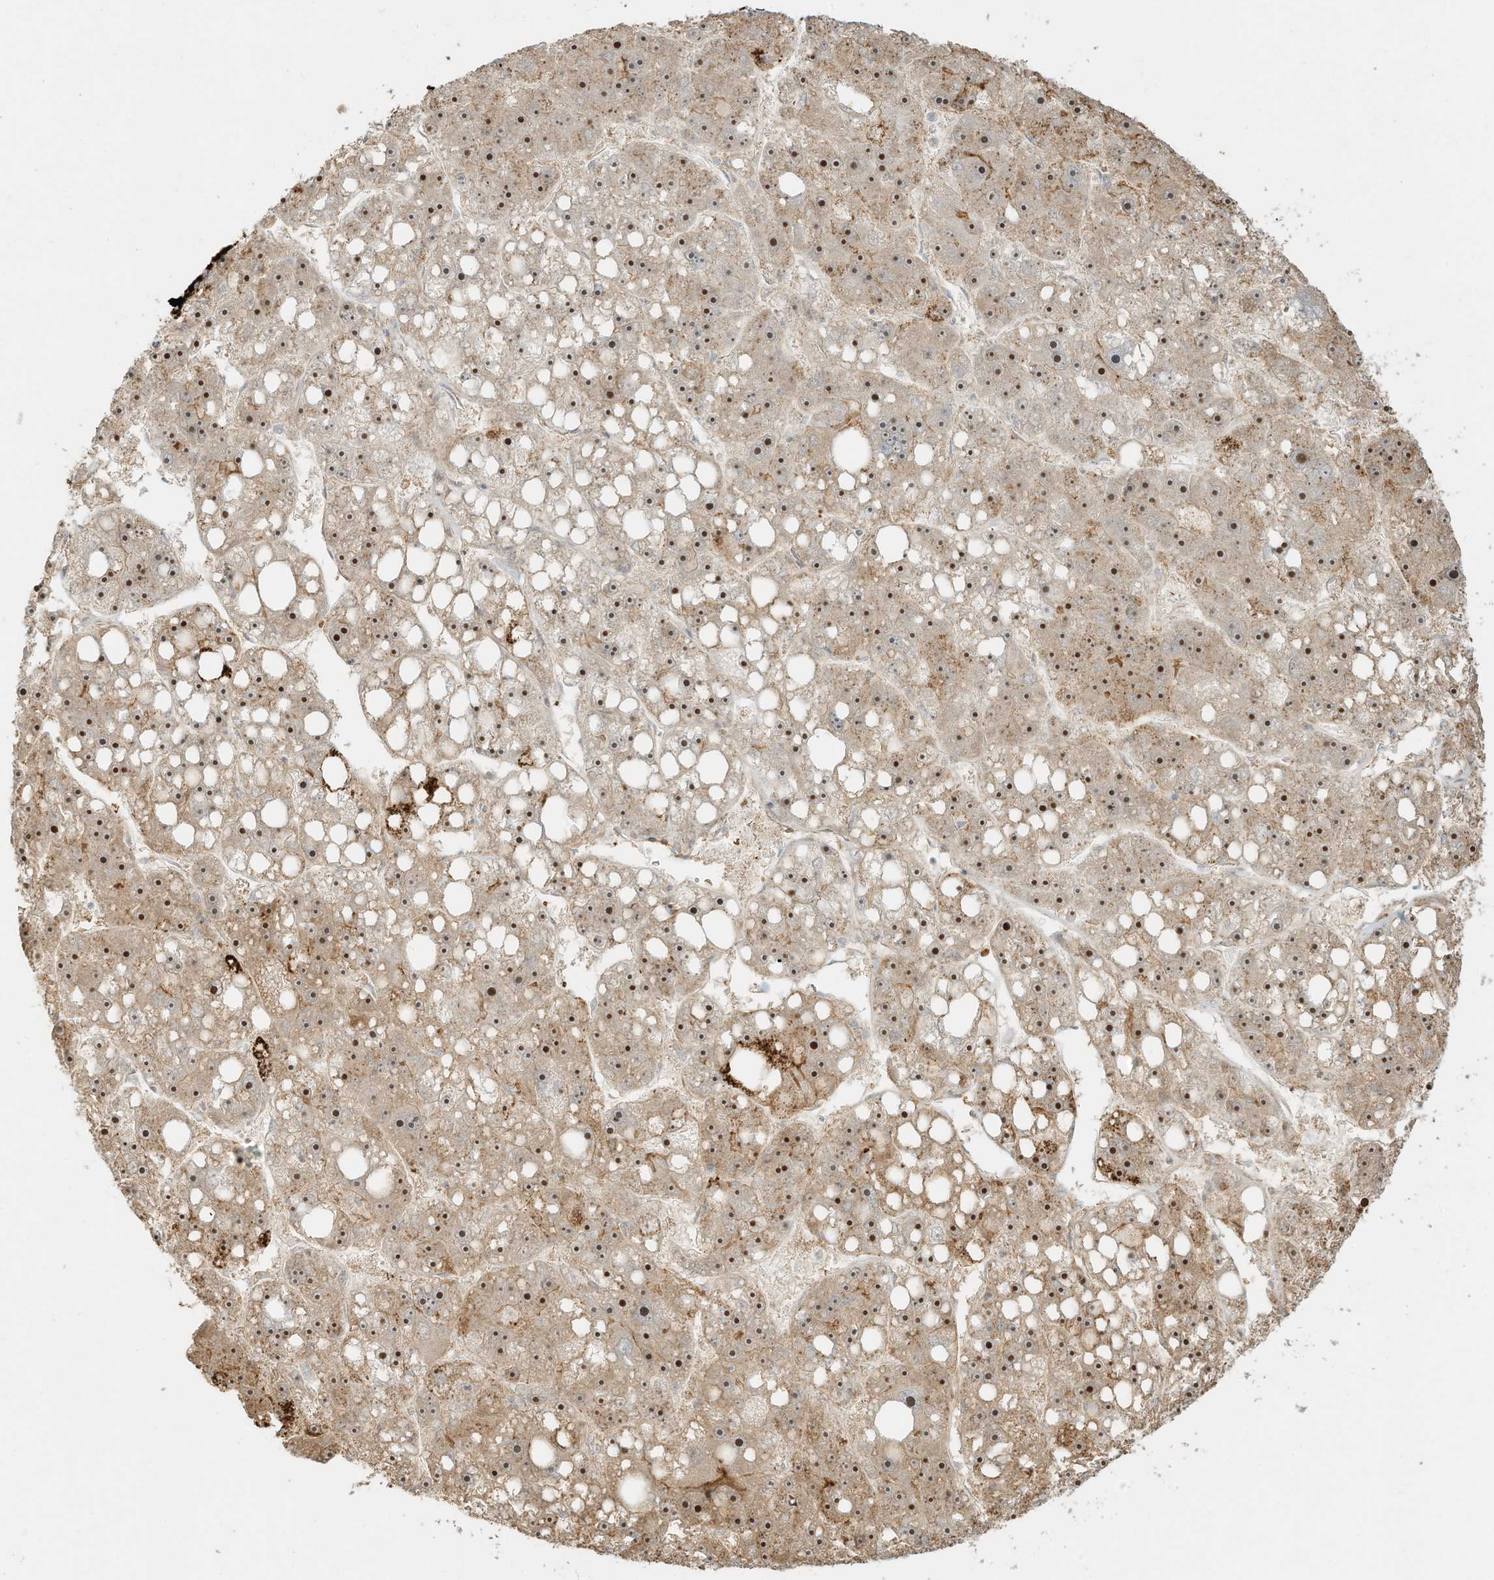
{"staining": {"intensity": "moderate", "quantity": ">75%", "location": "cytoplasmic/membranous,nuclear"}, "tissue": "liver cancer", "cell_type": "Tumor cells", "image_type": "cancer", "snomed": [{"axis": "morphology", "description": "Carcinoma, Hepatocellular, NOS"}, {"axis": "topography", "description": "Liver"}], "caption": "Tumor cells display medium levels of moderate cytoplasmic/membranous and nuclear positivity in approximately >75% of cells in human hepatocellular carcinoma (liver).", "gene": "OFD1", "patient": {"sex": "female", "age": 61}}